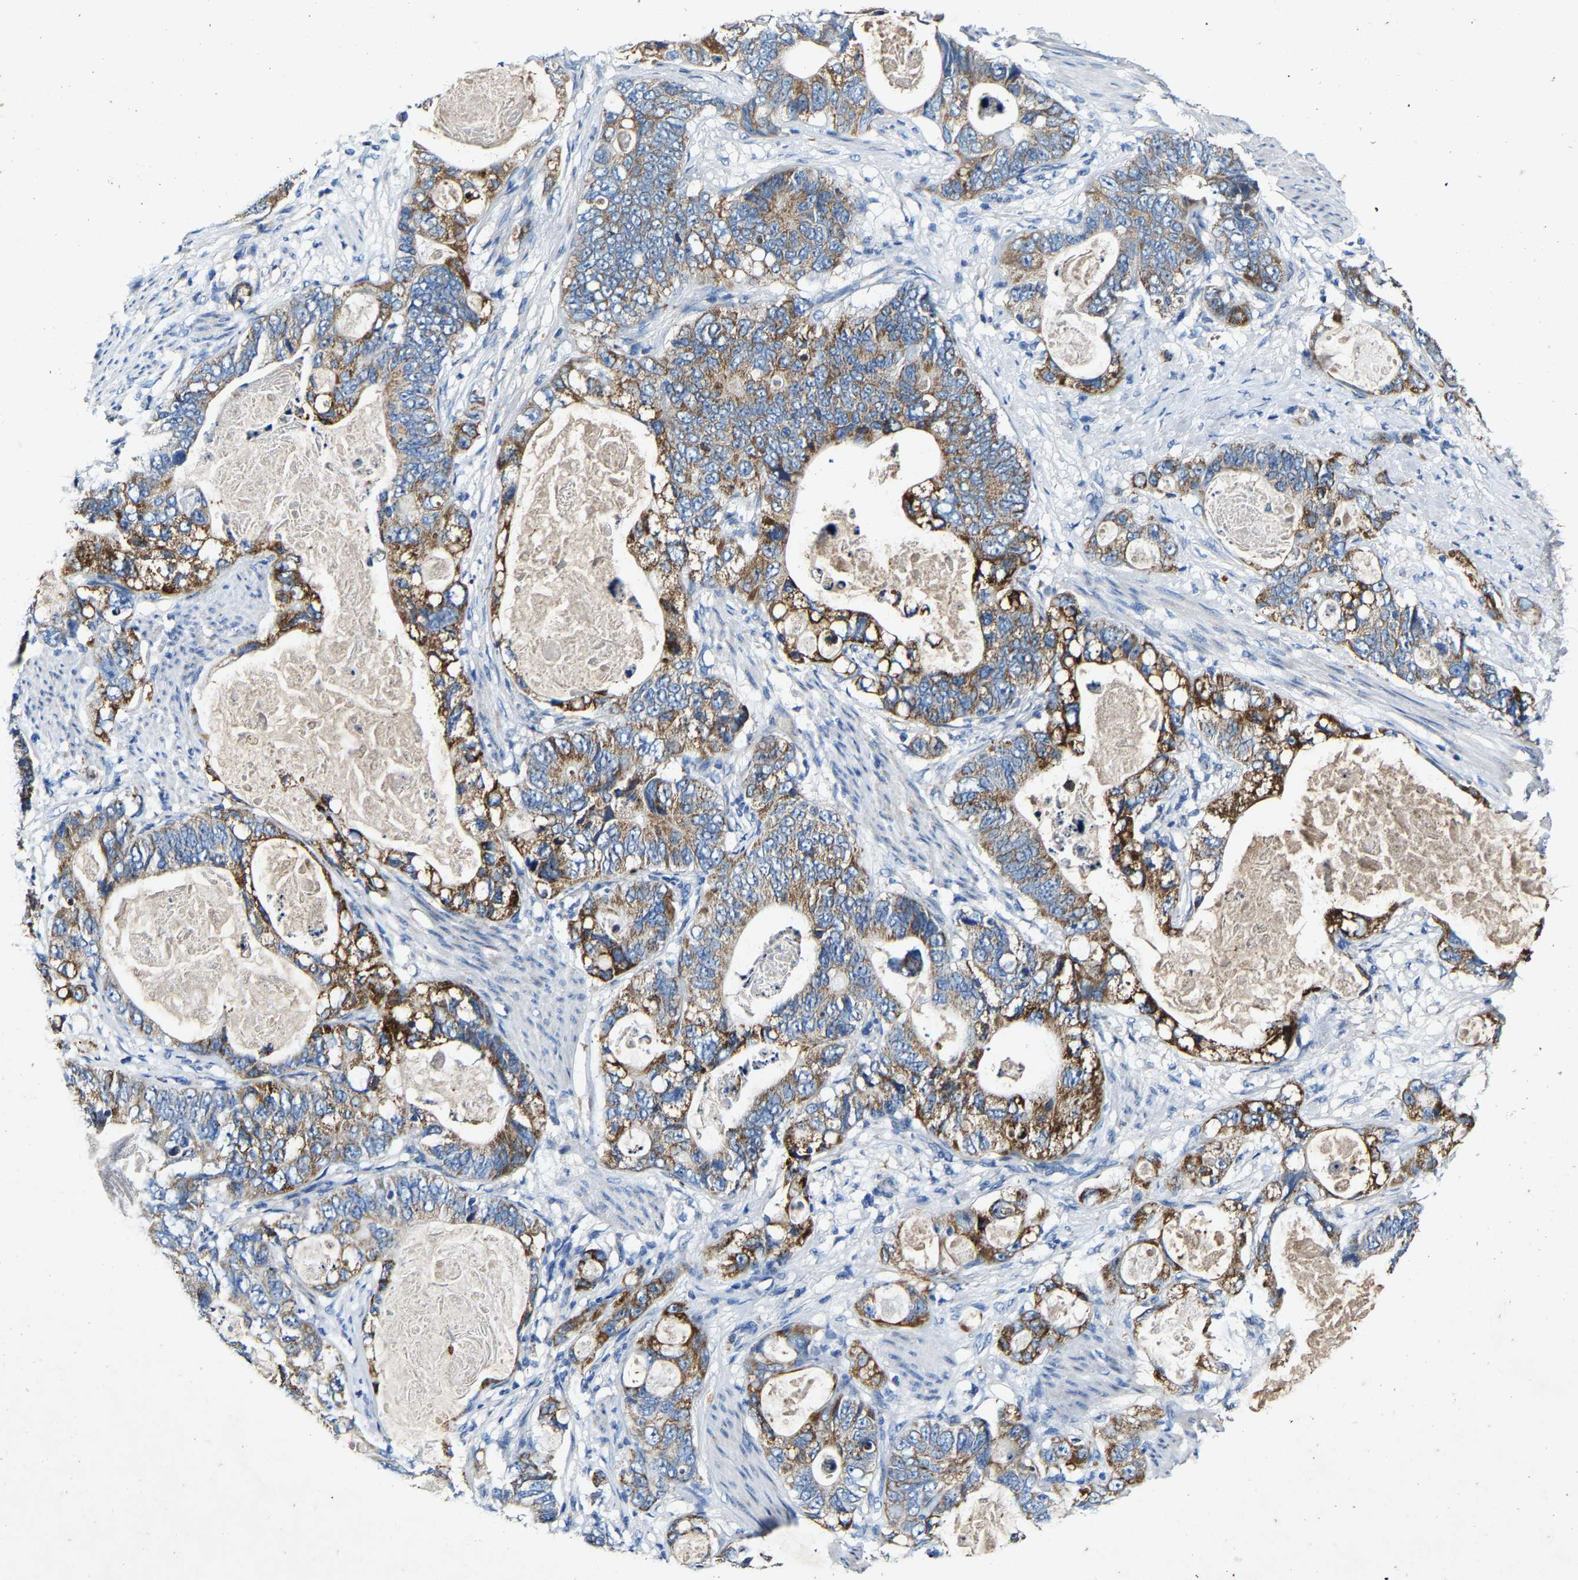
{"staining": {"intensity": "strong", "quantity": ">75%", "location": "cytoplasmic/membranous"}, "tissue": "stomach cancer", "cell_type": "Tumor cells", "image_type": "cancer", "snomed": [{"axis": "morphology", "description": "Normal tissue, NOS"}, {"axis": "morphology", "description": "Adenocarcinoma, NOS"}, {"axis": "topography", "description": "Stomach"}], "caption": "IHC of human adenocarcinoma (stomach) reveals high levels of strong cytoplasmic/membranous positivity in approximately >75% of tumor cells. (DAB (3,3'-diaminobenzidine) IHC, brown staining for protein, blue staining for nuclei).", "gene": "SLC25A25", "patient": {"sex": "female", "age": 89}}